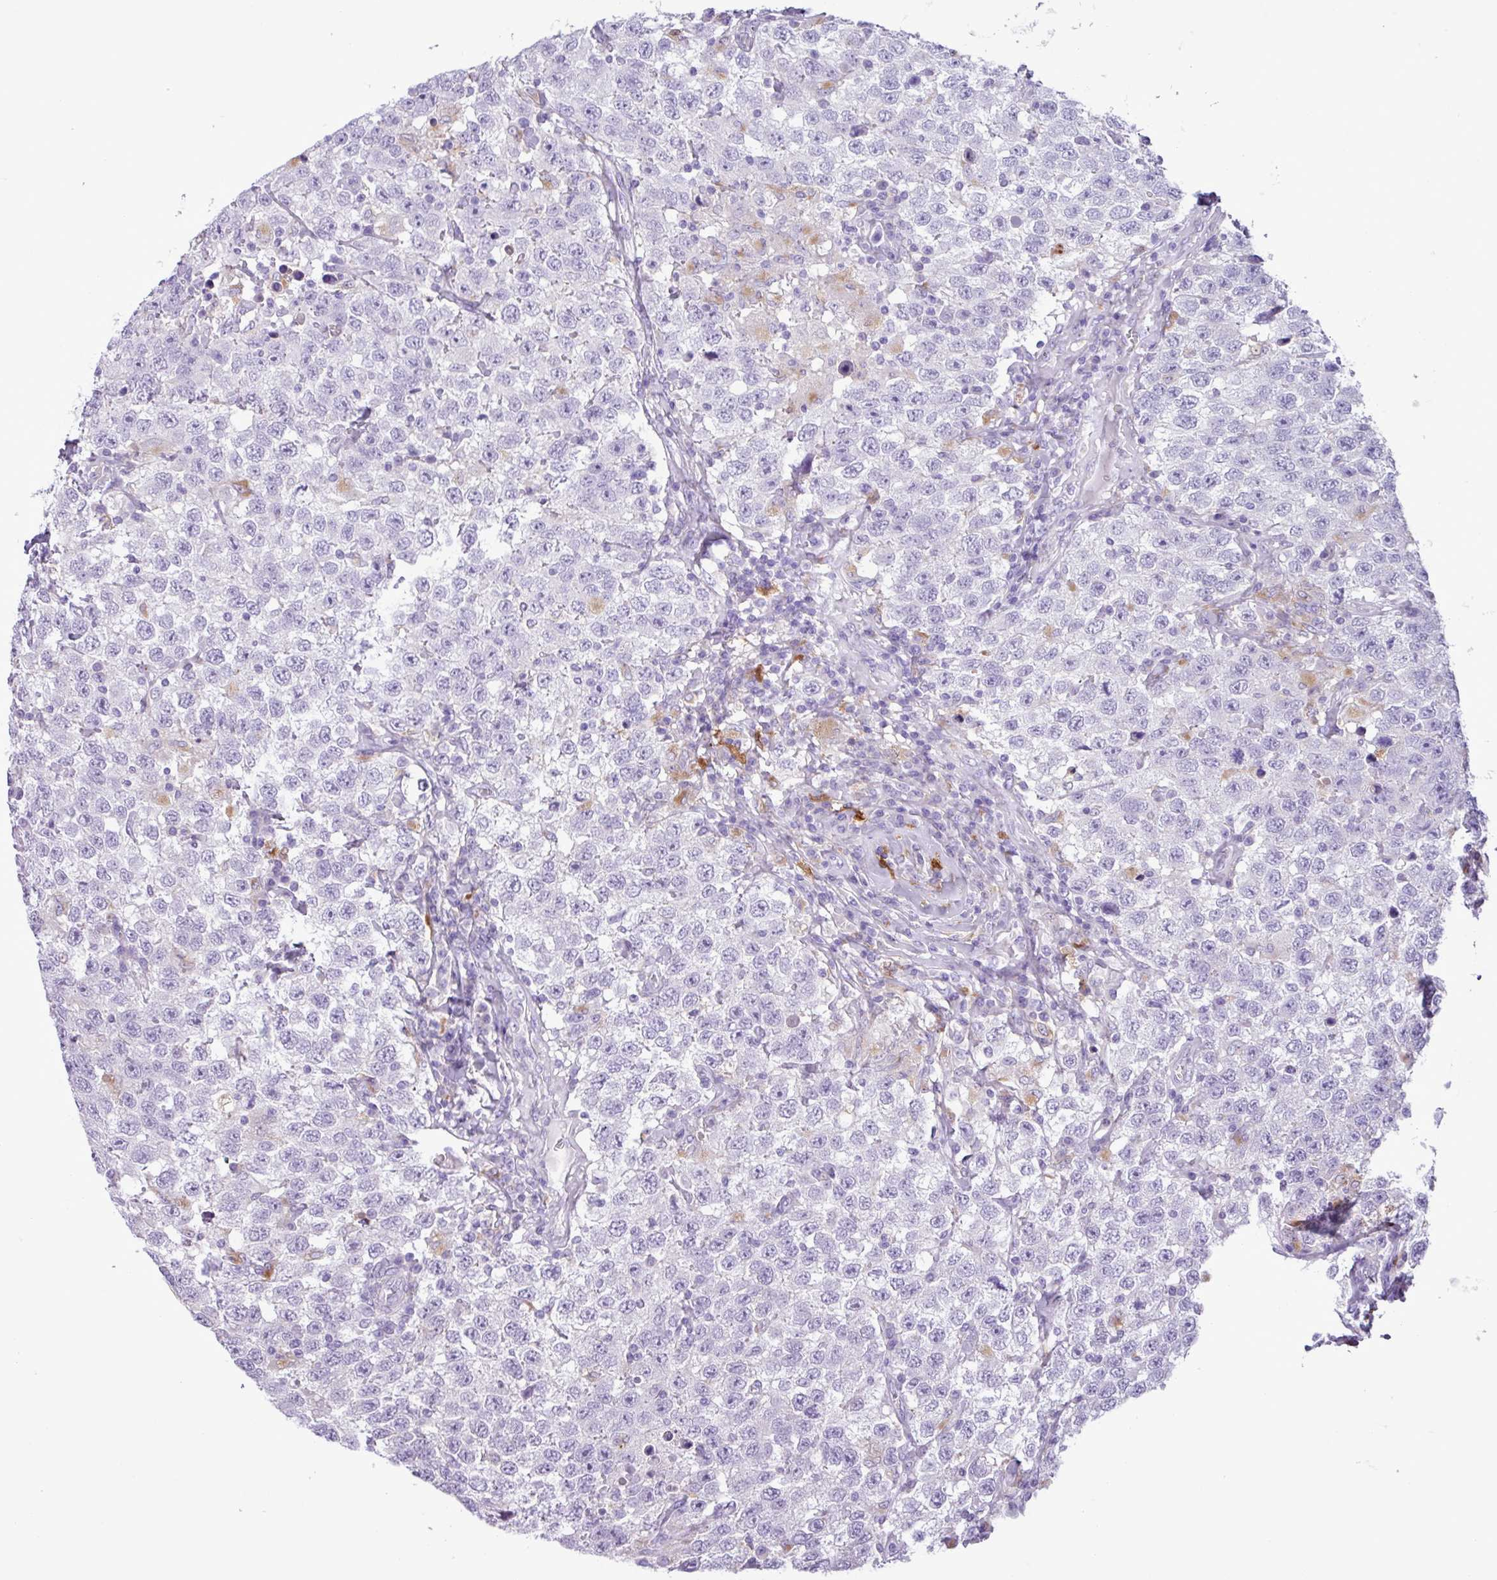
{"staining": {"intensity": "negative", "quantity": "none", "location": "none"}, "tissue": "testis cancer", "cell_type": "Tumor cells", "image_type": "cancer", "snomed": [{"axis": "morphology", "description": "Seminoma, NOS"}, {"axis": "topography", "description": "Testis"}], "caption": "Tumor cells are negative for brown protein staining in testis cancer.", "gene": "TMEM200C", "patient": {"sex": "male", "age": 41}}